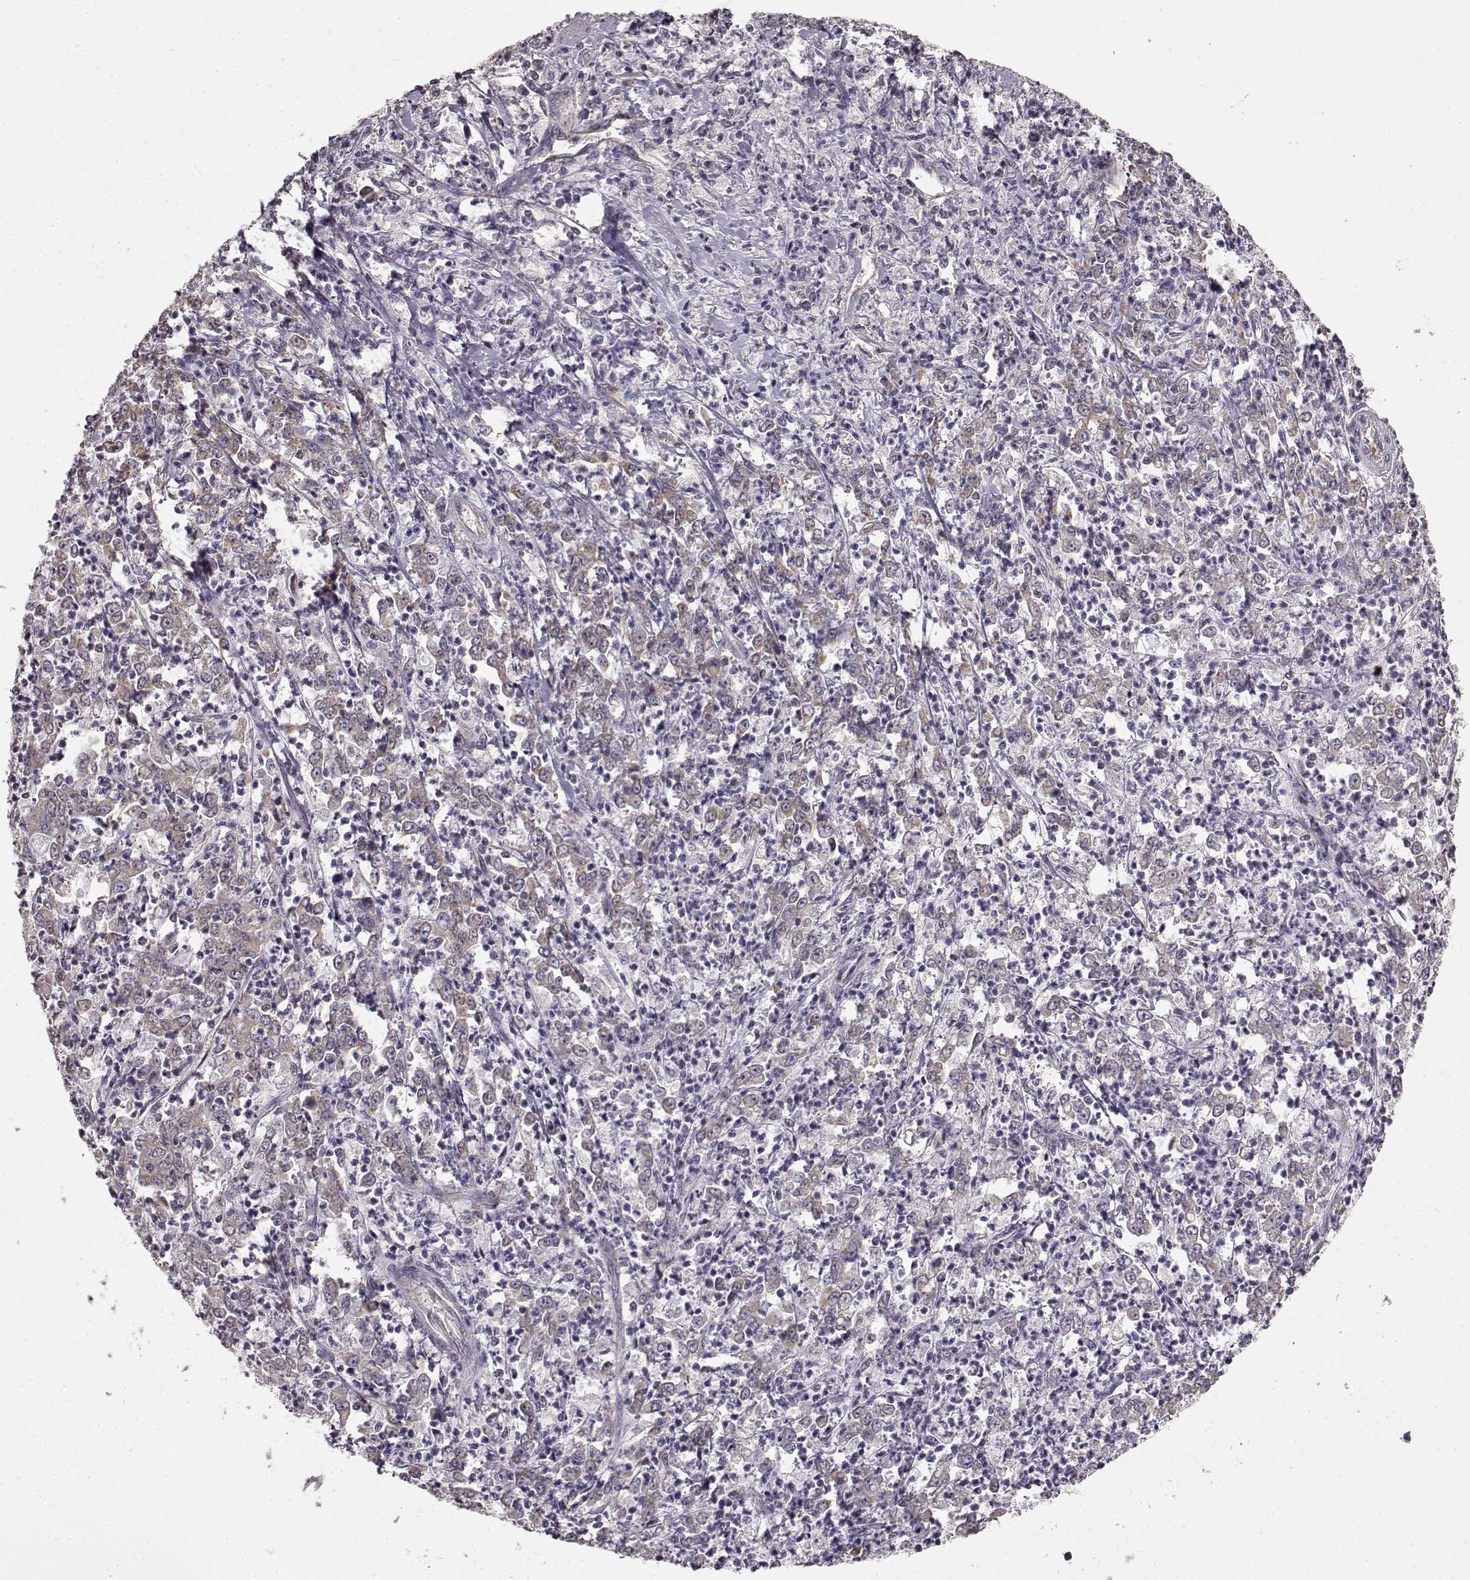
{"staining": {"intensity": "moderate", "quantity": ">75%", "location": "cytoplasmic/membranous"}, "tissue": "stomach cancer", "cell_type": "Tumor cells", "image_type": "cancer", "snomed": [{"axis": "morphology", "description": "Adenocarcinoma, NOS"}, {"axis": "topography", "description": "Stomach, lower"}], "caption": "Stomach cancer (adenocarcinoma) stained with DAB IHC shows medium levels of moderate cytoplasmic/membranous expression in approximately >75% of tumor cells.", "gene": "ERBB3", "patient": {"sex": "female", "age": 71}}